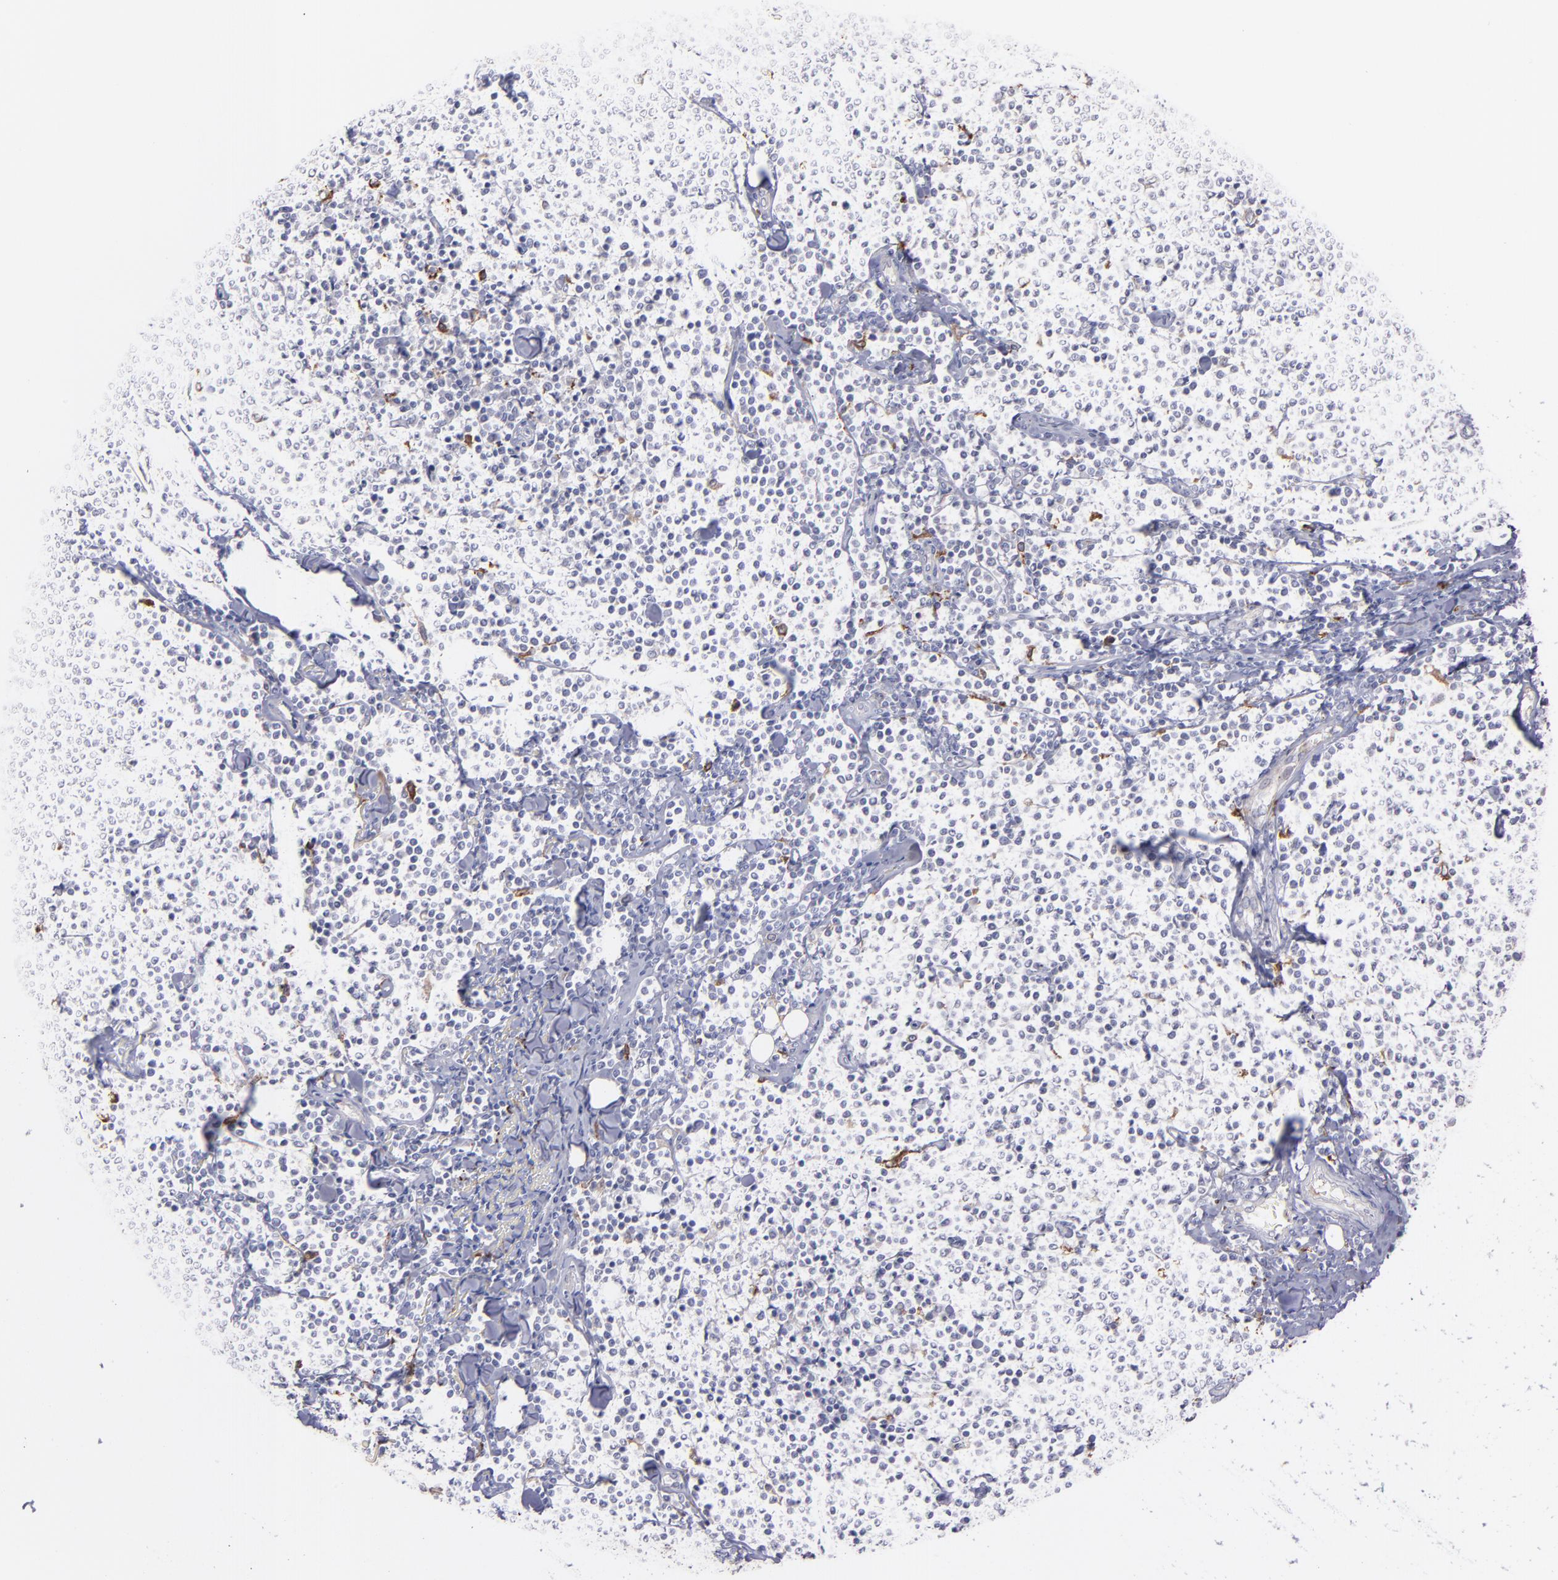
{"staining": {"intensity": "negative", "quantity": "none", "location": "none"}, "tissue": "lymphoma", "cell_type": "Tumor cells", "image_type": "cancer", "snomed": [{"axis": "morphology", "description": "Malignant lymphoma, non-Hodgkin's type, Low grade"}, {"axis": "topography", "description": "Soft tissue"}], "caption": "An image of low-grade malignant lymphoma, non-Hodgkin's type stained for a protein reveals no brown staining in tumor cells.", "gene": "C1QA", "patient": {"sex": "male", "age": 92}}